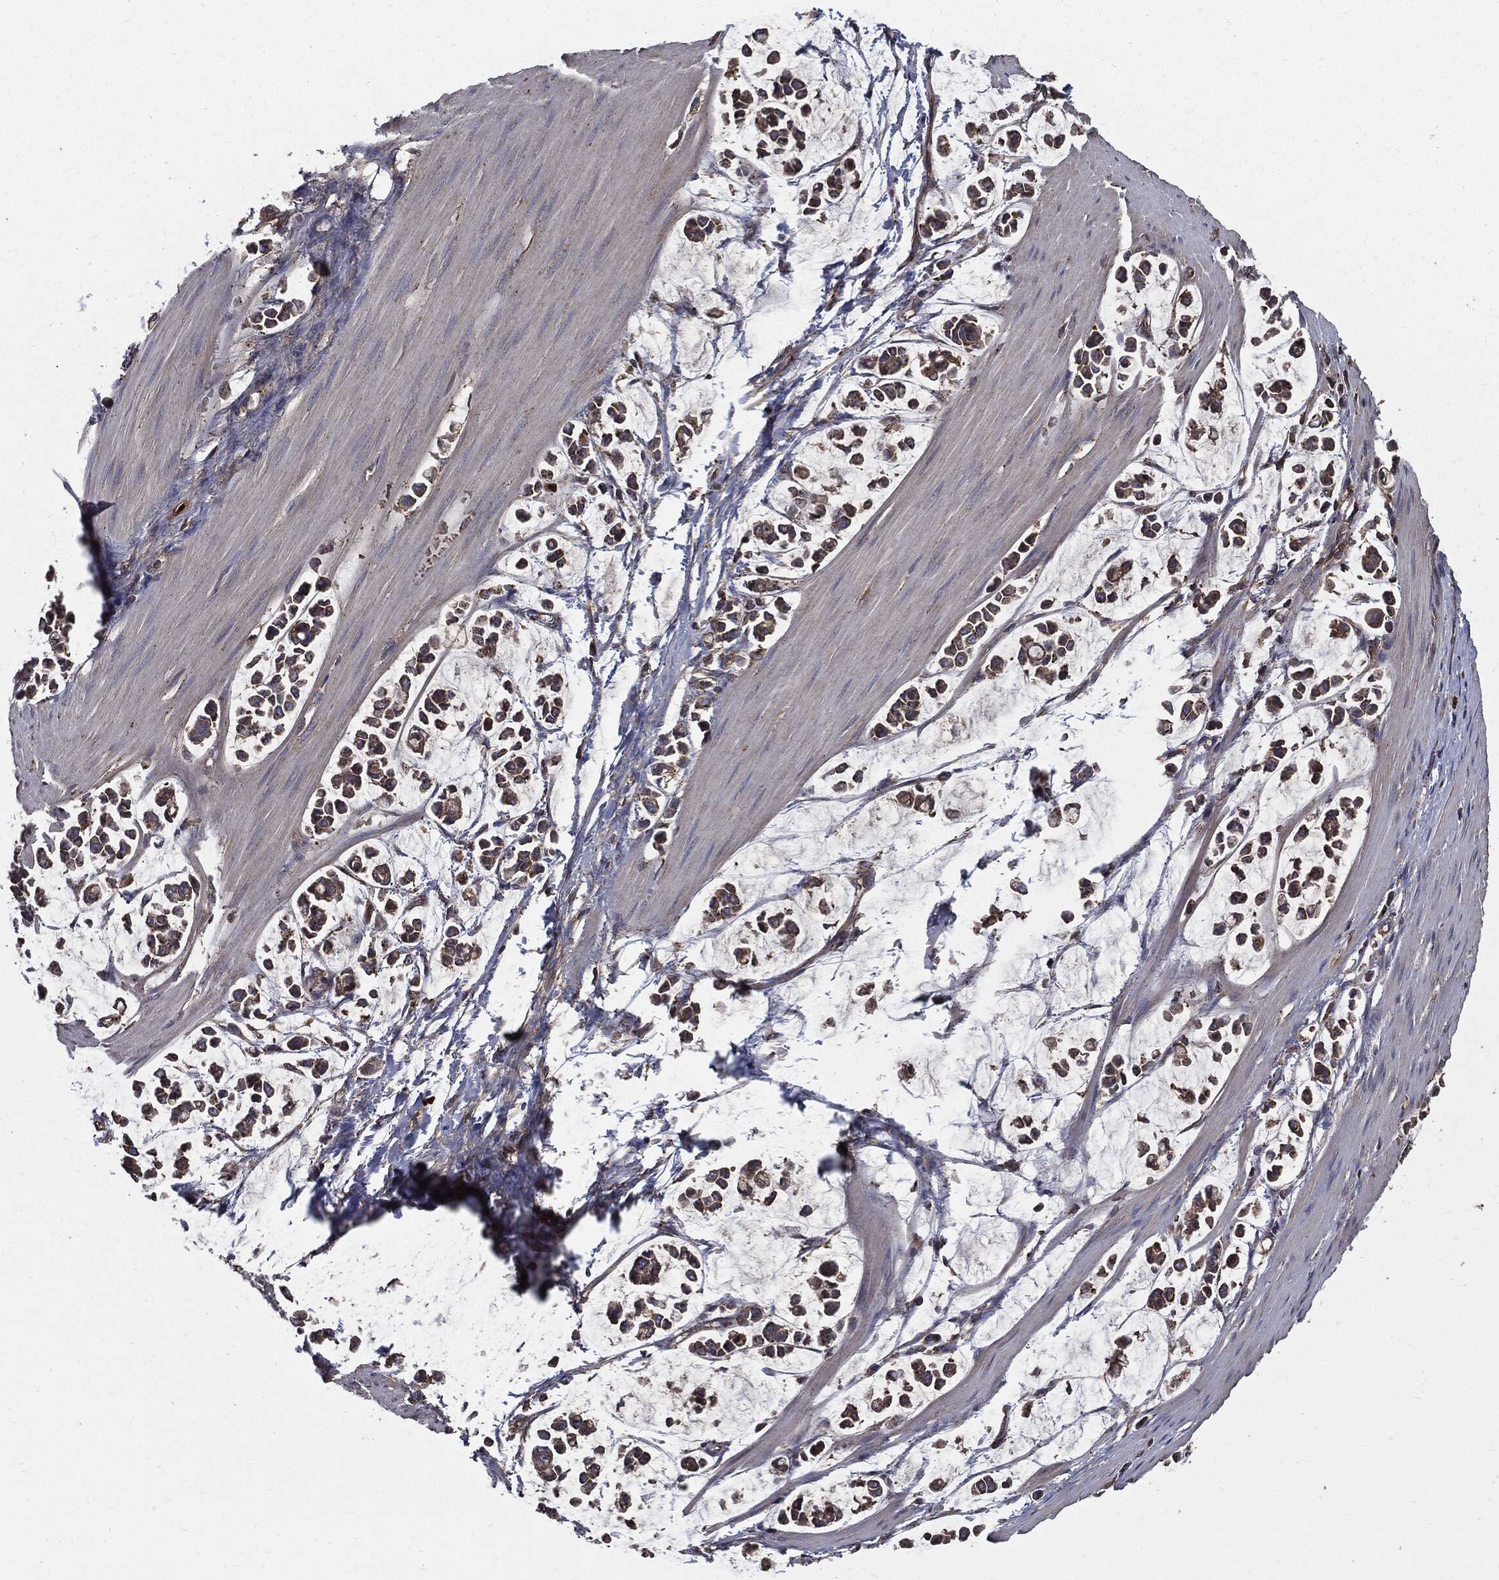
{"staining": {"intensity": "strong", "quantity": ">75%", "location": "cytoplasmic/membranous"}, "tissue": "stomach cancer", "cell_type": "Tumor cells", "image_type": "cancer", "snomed": [{"axis": "morphology", "description": "Adenocarcinoma, NOS"}, {"axis": "topography", "description": "Stomach"}], "caption": "Stomach adenocarcinoma stained with a protein marker displays strong staining in tumor cells.", "gene": "PDCD6IP", "patient": {"sex": "male", "age": 82}}